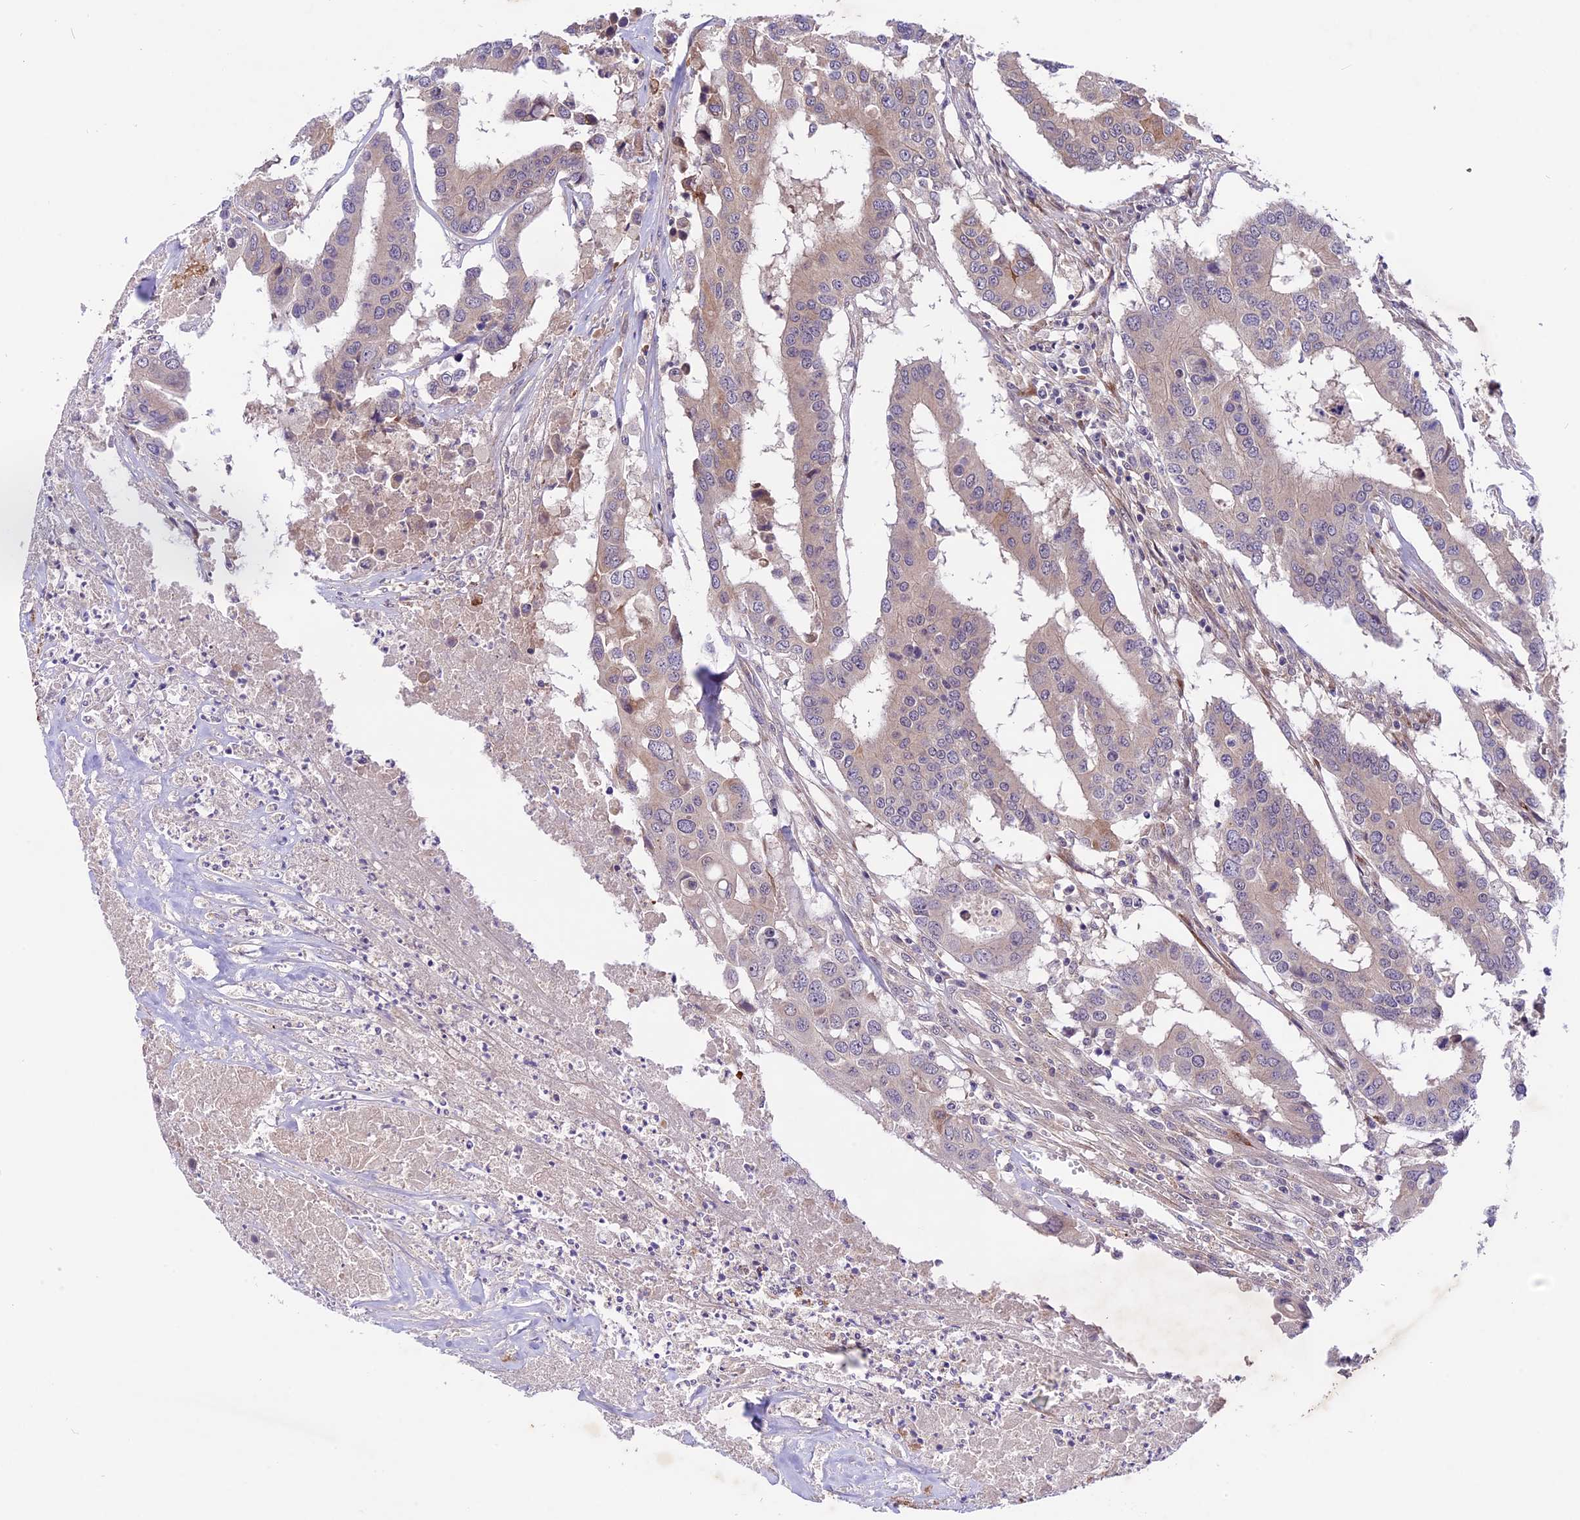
{"staining": {"intensity": "negative", "quantity": "none", "location": "none"}, "tissue": "colorectal cancer", "cell_type": "Tumor cells", "image_type": "cancer", "snomed": [{"axis": "morphology", "description": "Adenocarcinoma, NOS"}, {"axis": "topography", "description": "Colon"}], "caption": "This is an immunohistochemistry (IHC) micrograph of colorectal cancer (adenocarcinoma). There is no staining in tumor cells.", "gene": "SPRED1", "patient": {"sex": "male", "age": 77}}